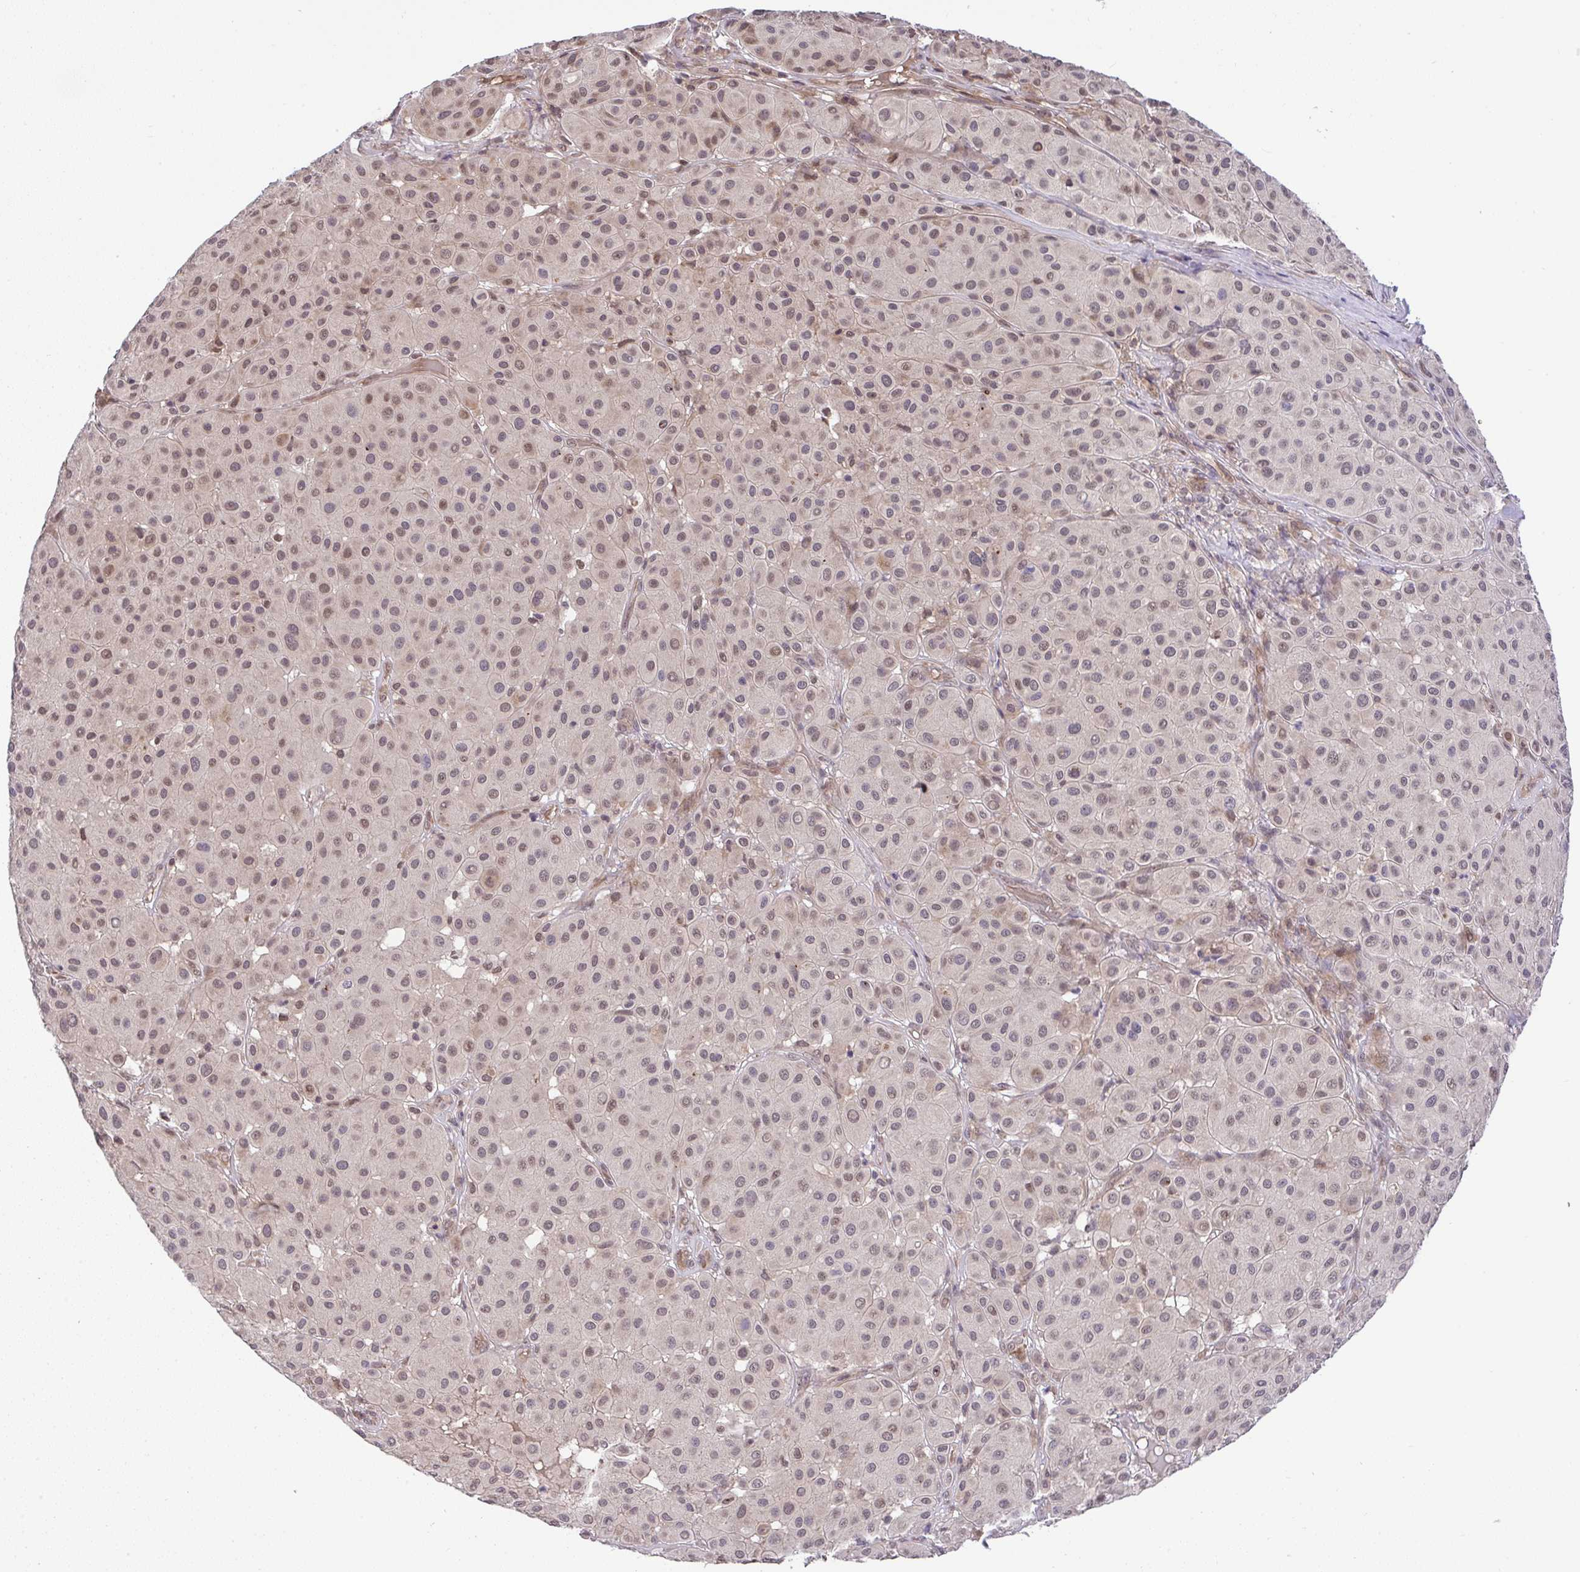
{"staining": {"intensity": "moderate", "quantity": "25%-75%", "location": "nuclear"}, "tissue": "melanoma", "cell_type": "Tumor cells", "image_type": "cancer", "snomed": [{"axis": "morphology", "description": "Malignant melanoma, Metastatic site"}, {"axis": "topography", "description": "Smooth muscle"}], "caption": "An image showing moderate nuclear positivity in approximately 25%-75% of tumor cells in melanoma, as visualized by brown immunohistochemical staining.", "gene": "C9orf64", "patient": {"sex": "male", "age": 41}}